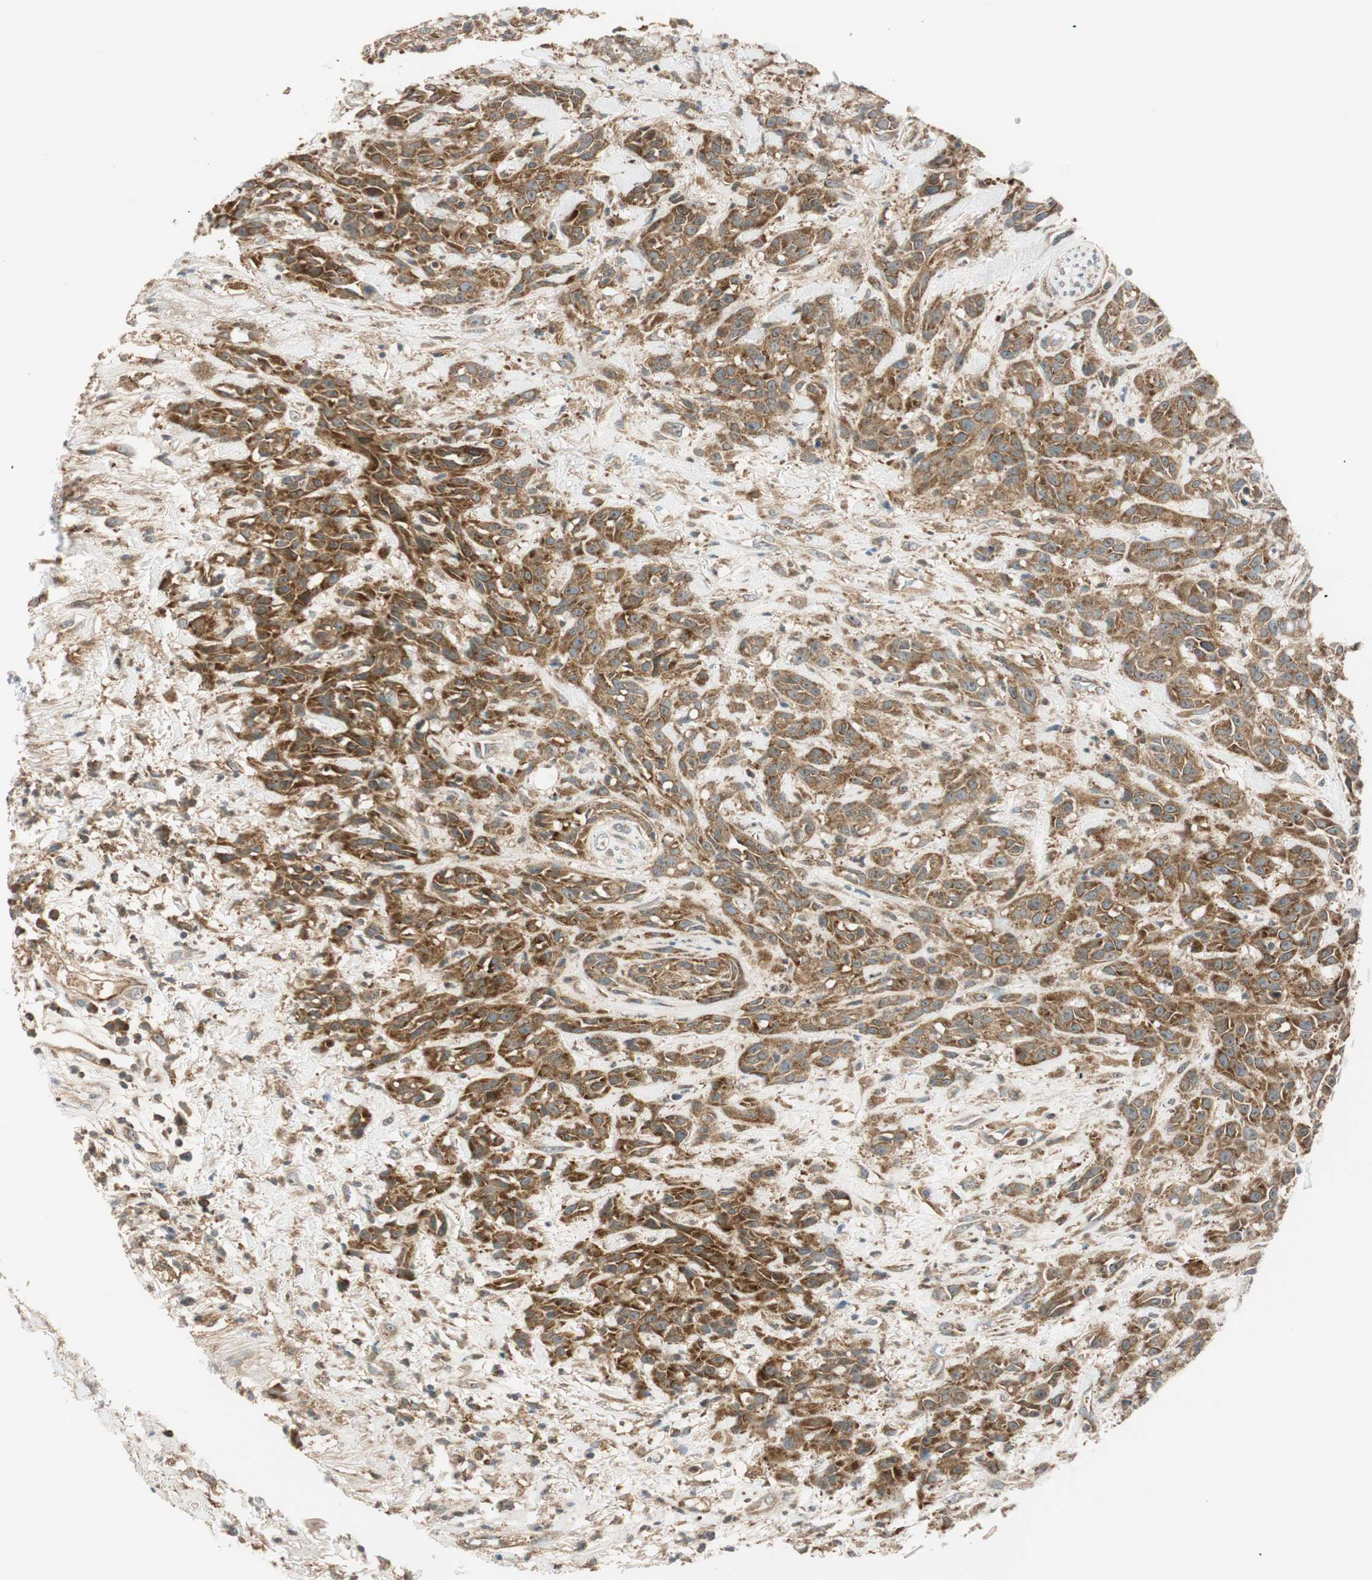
{"staining": {"intensity": "strong", "quantity": ">75%", "location": "cytoplasmic/membranous"}, "tissue": "head and neck cancer", "cell_type": "Tumor cells", "image_type": "cancer", "snomed": [{"axis": "morphology", "description": "Squamous cell carcinoma, NOS"}, {"axis": "topography", "description": "Head-Neck"}], "caption": "Human squamous cell carcinoma (head and neck) stained with a protein marker demonstrates strong staining in tumor cells.", "gene": "ABI1", "patient": {"sex": "male", "age": 62}}